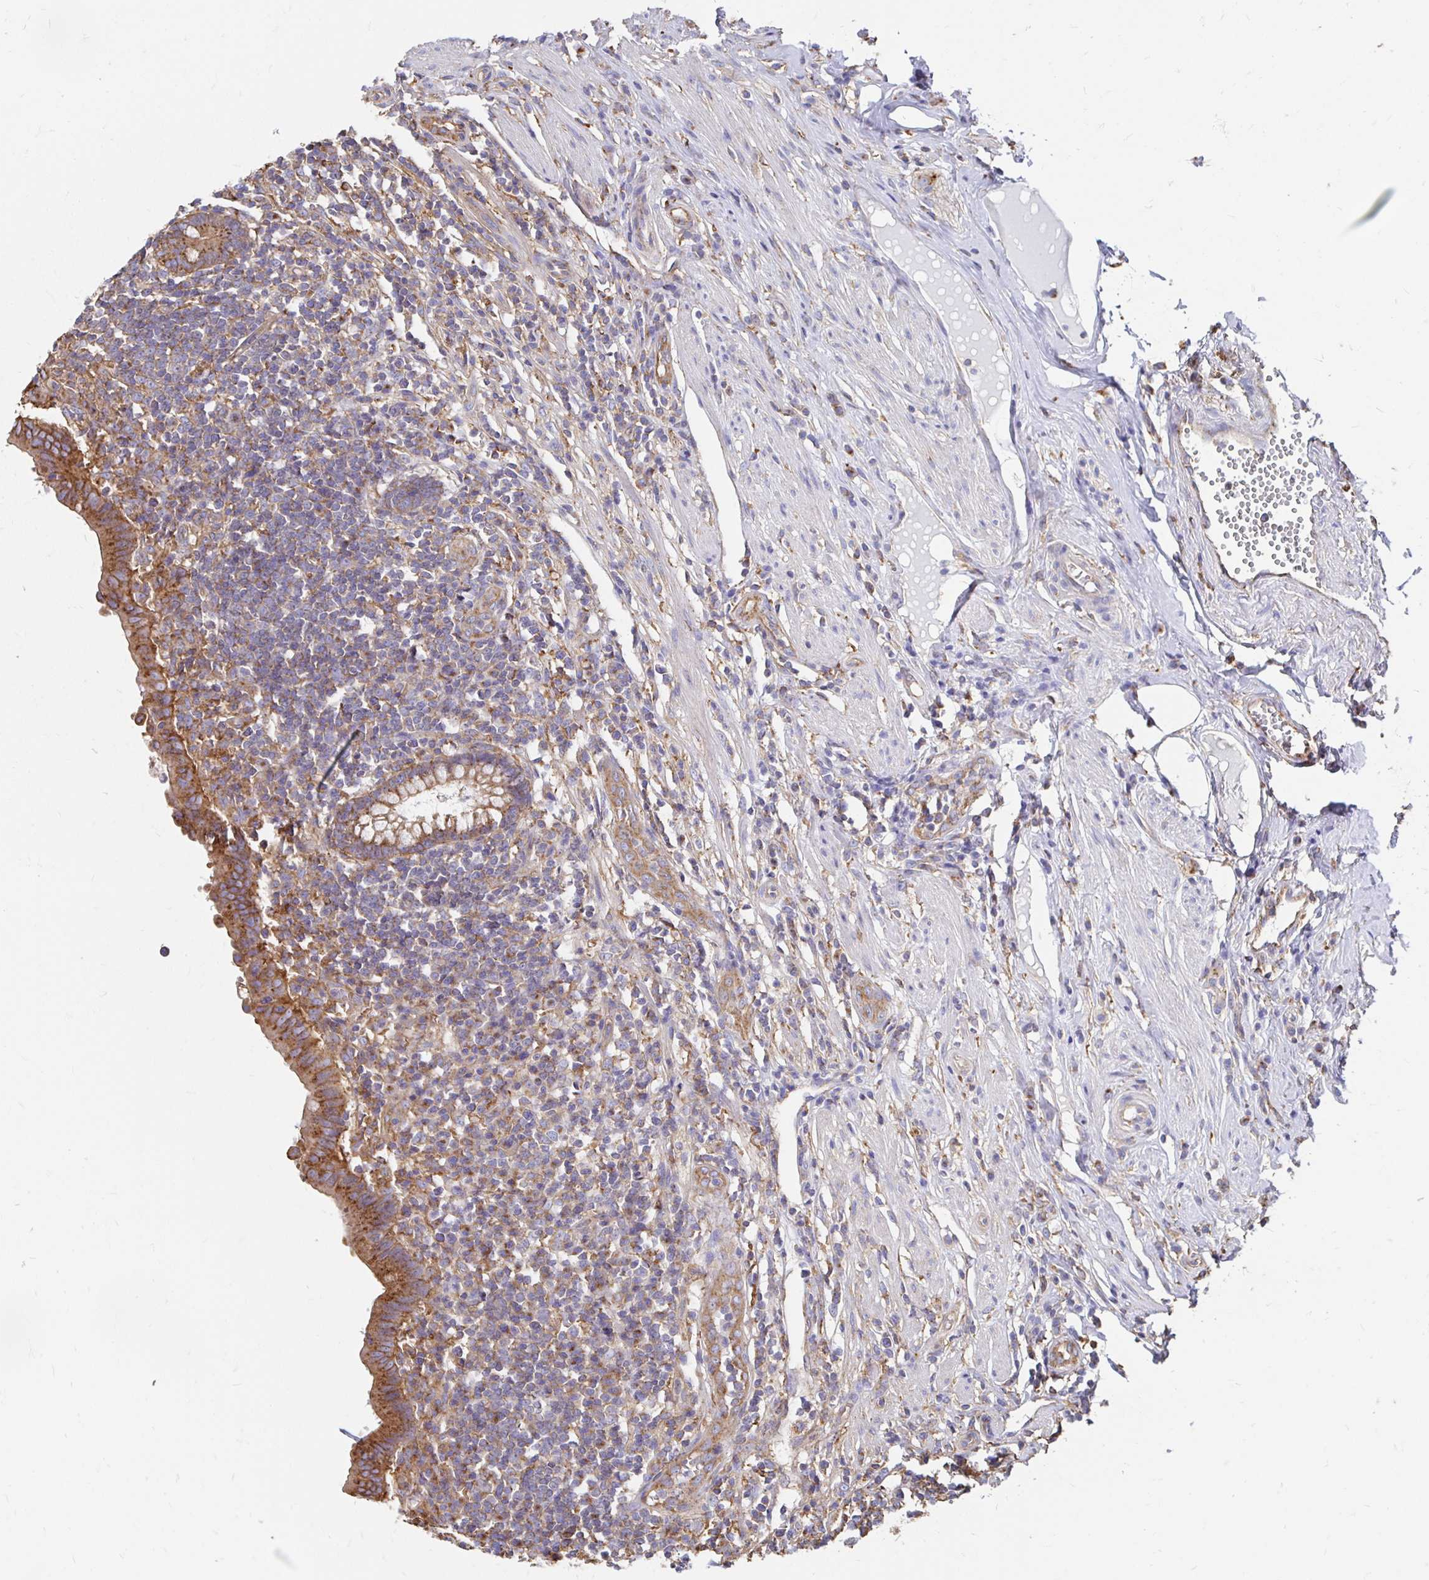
{"staining": {"intensity": "moderate", "quantity": ">75%", "location": "cytoplasmic/membranous"}, "tissue": "appendix", "cell_type": "Glandular cells", "image_type": "normal", "snomed": [{"axis": "morphology", "description": "Normal tissue, NOS"}, {"axis": "topography", "description": "Appendix"}], "caption": "IHC of benign human appendix shows medium levels of moderate cytoplasmic/membranous expression in approximately >75% of glandular cells.", "gene": "CLTC", "patient": {"sex": "female", "age": 56}}